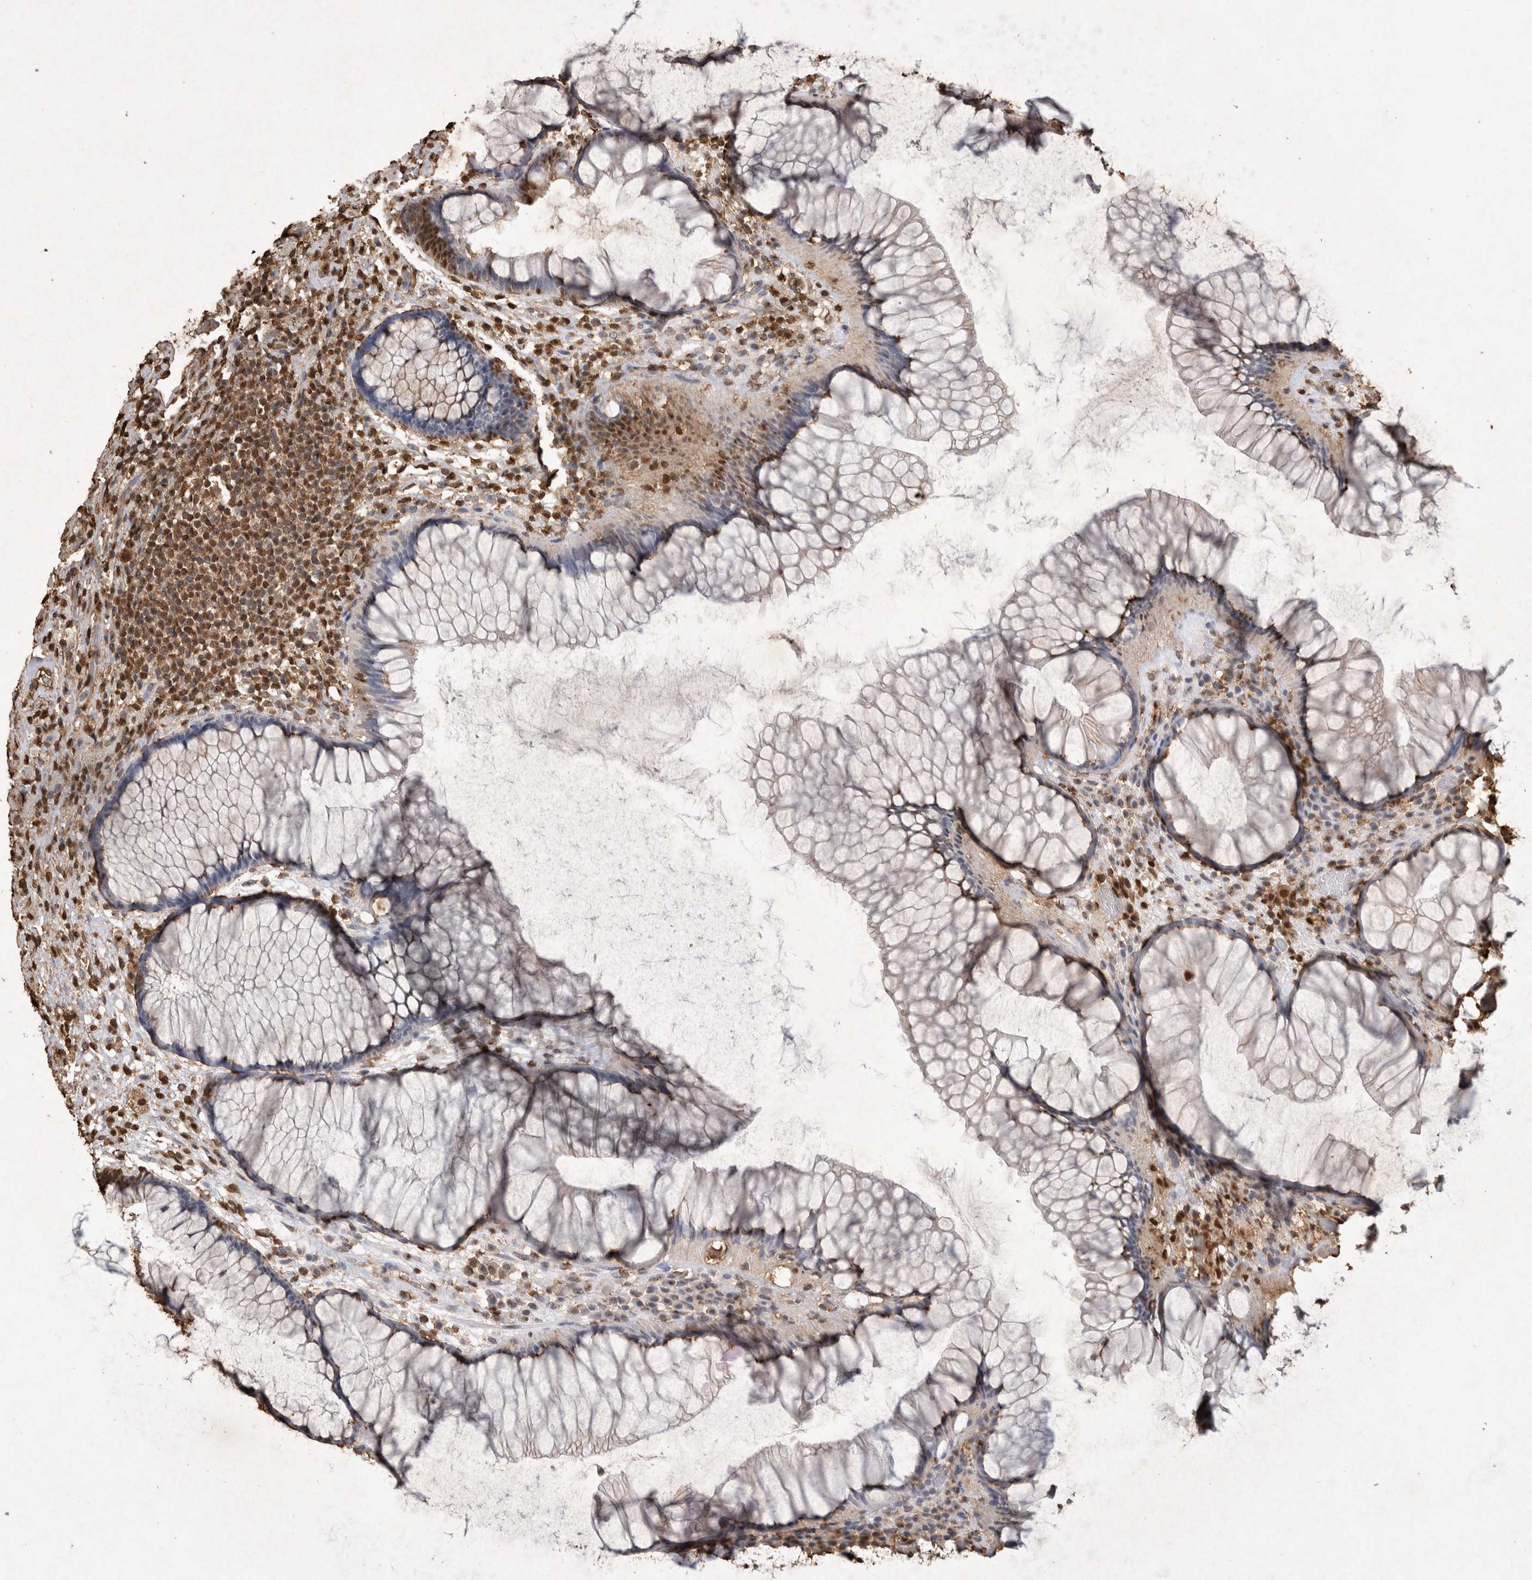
{"staining": {"intensity": "moderate", "quantity": "25%-75%", "location": "cytoplasmic/membranous,nuclear"}, "tissue": "rectum", "cell_type": "Glandular cells", "image_type": "normal", "snomed": [{"axis": "morphology", "description": "Normal tissue, NOS"}, {"axis": "topography", "description": "Rectum"}], "caption": "The image shows immunohistochemical staining of benign rectum. There is moderate cytoplasmic/membranous,nuclear staining is appreciated in approximately 25%-75% of glandular cells.", "gene": "OAS2", "patient": {"sex": "male", "age": 51}}